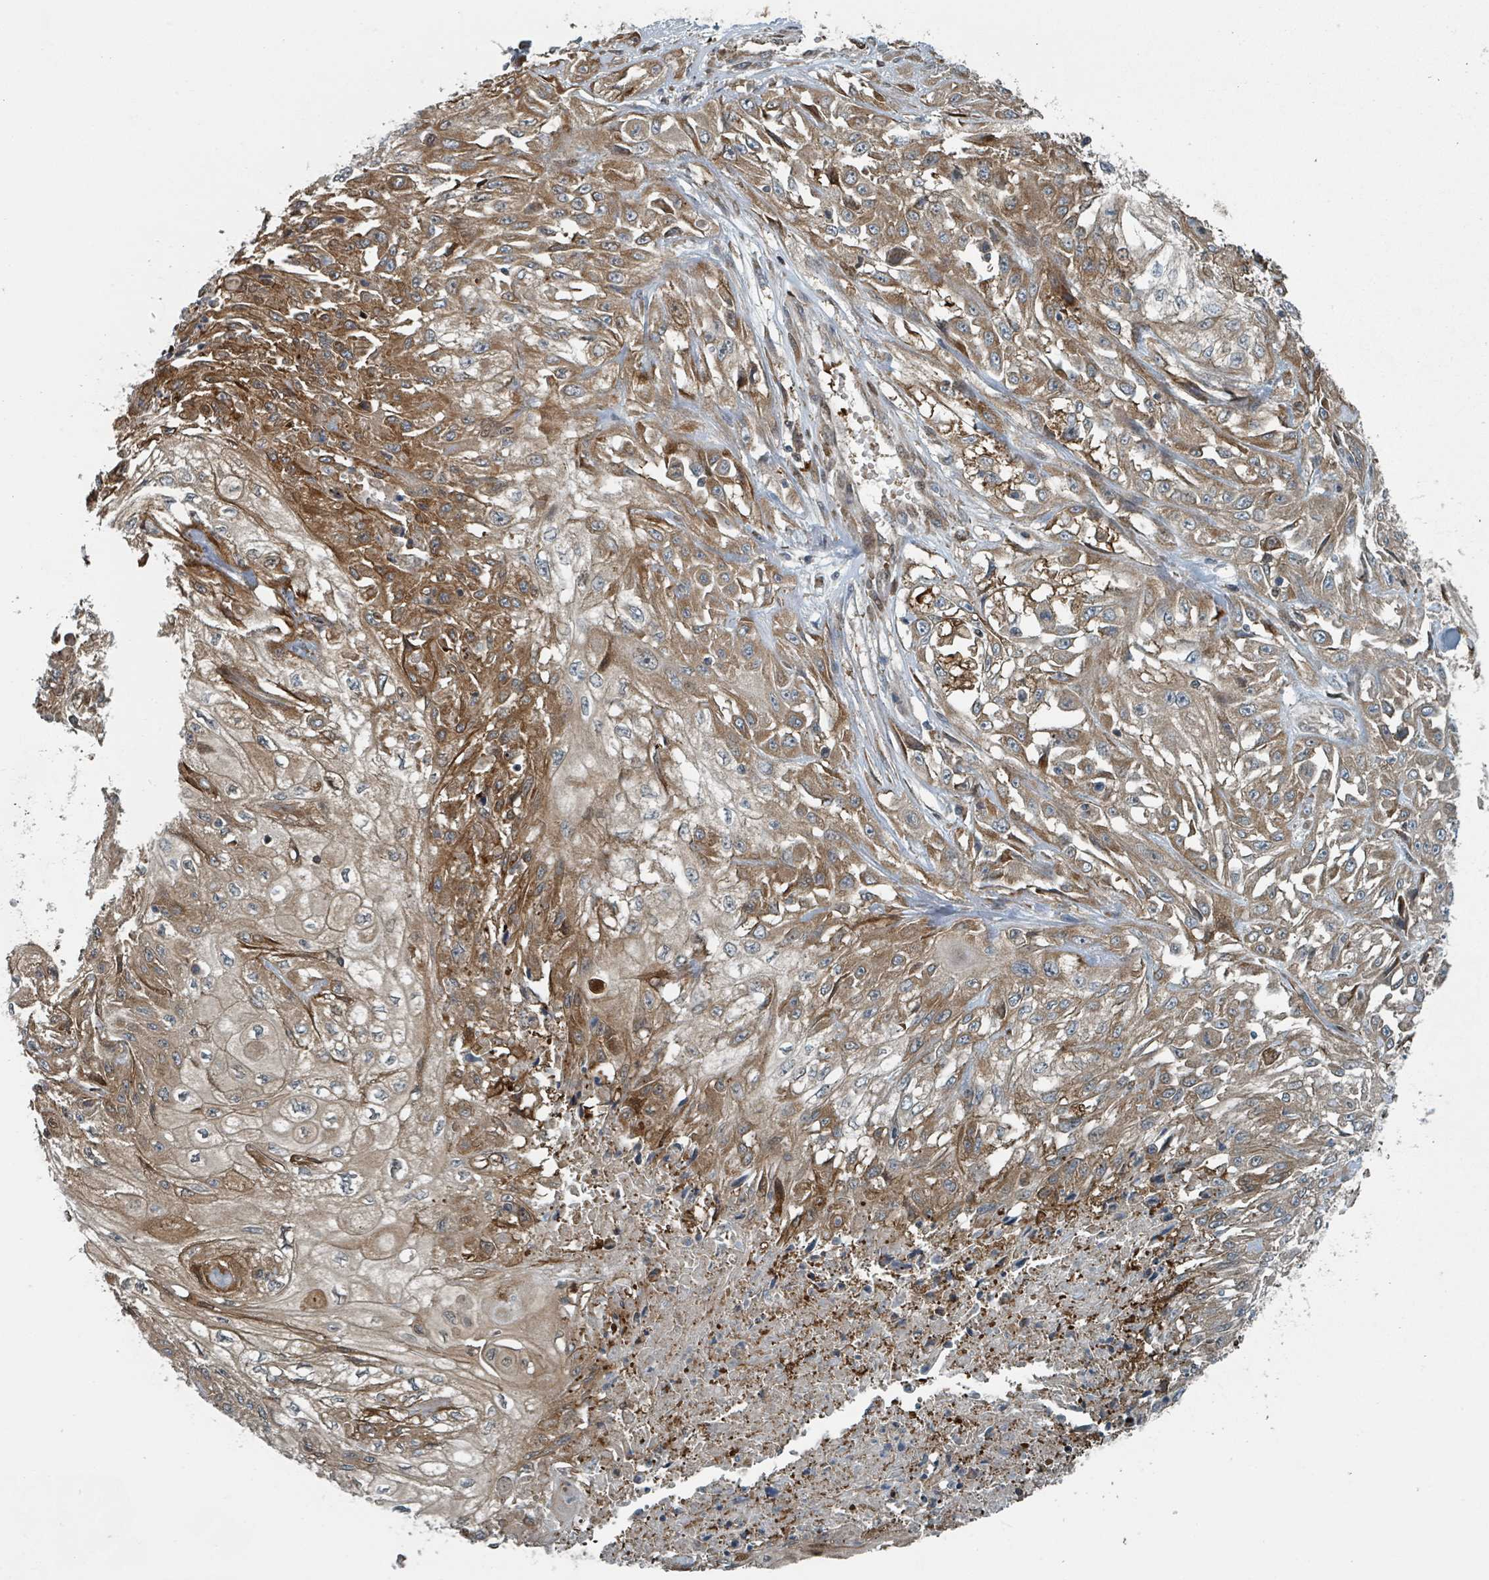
{"staining": {"intensity": "moderate", "quantity": ">75%", "location": "cytoplasmic/membranous"}, "tissue": "skin cancer", "cell_type": "Tumor cells", "image_type": "cancer", "snomed": [{"axis": "morphology", "description": "Squamous cell carcinoma, NOS"}, {"axis": "morphology", "description": "Squamous cell carcinoma, metastatic, NOS"}, {"axis": "topography", "description": "Skin"}, {"axis": "topography", "description": "Lymph node"}], "caption": "IHC (DAB (3,3'-diaminobenzidine)) staining of human skin squamous cell carcinoma demonstrates moderate cytoplasmic/membranous protein expression in about >75% of tumor cells.", "gene": "RHPN2", "patient": {"sex": "male", "age": 75}}